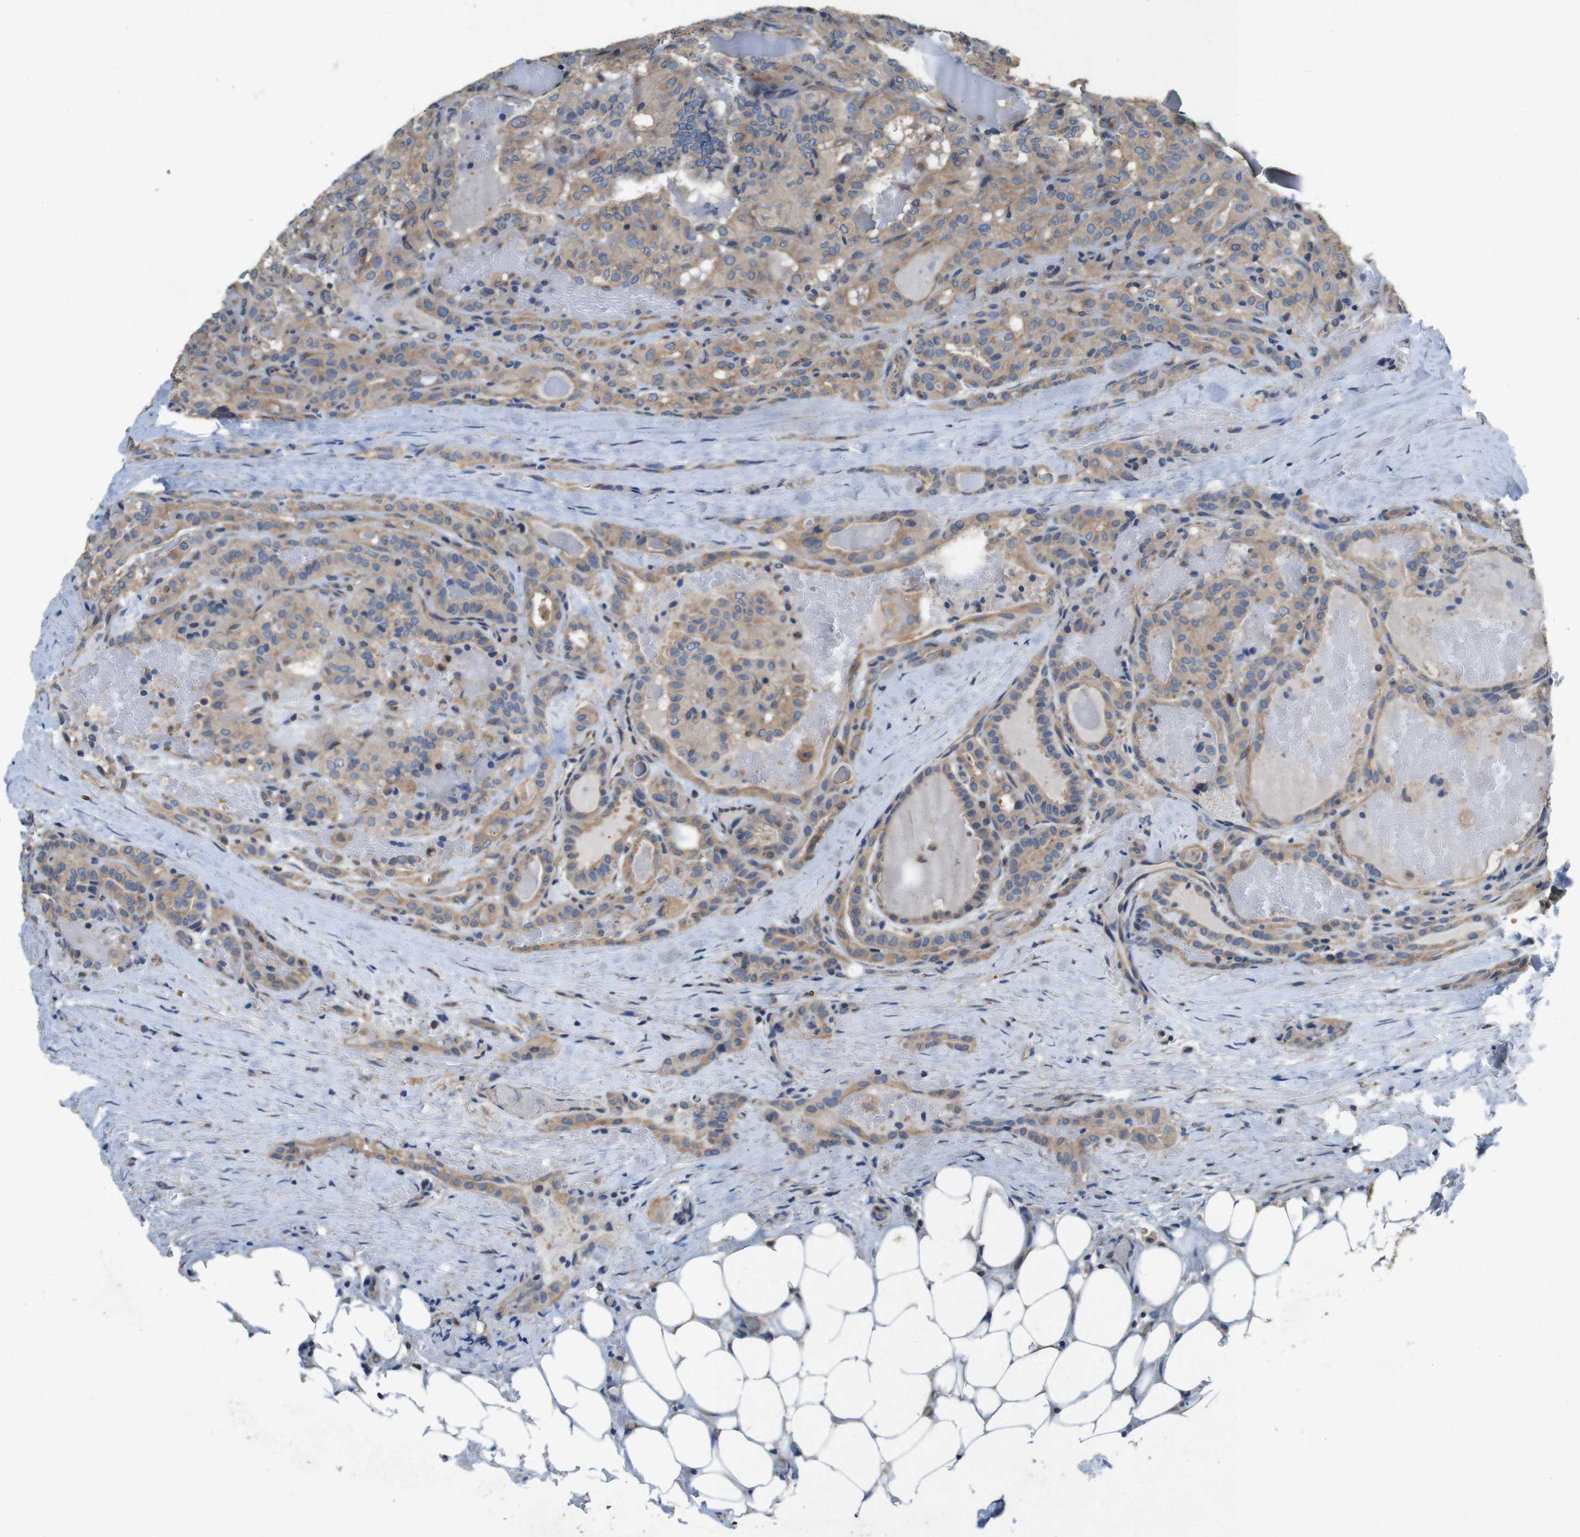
{"staining": {"intensity": "moderate", "quantity": ">75%", "location": "cytoplasmic/membranous"}, "tissue": "head and neck cancer", "cell_type": "Tumor cells", "image_type": "cancer", "snomed": [{"axis": "morphology", "description": "Squamous cell carcinoma, NOS"}, {"axis": "topography", "description": "Oral tissue"}, {"axis": "topography", "description": "Head-Neck"}], "caption": "Immunohistochemistry (IHC) (DAB) staining of human squamous cell carcinoma (head and neck) displays moderate cytoplasmic/membranous protein positivity in approximately >75% of tumor cells. Nuclei are stained in blue.", "gene": "DCTN1", "patient": {"sex": "female", "age": 50}}